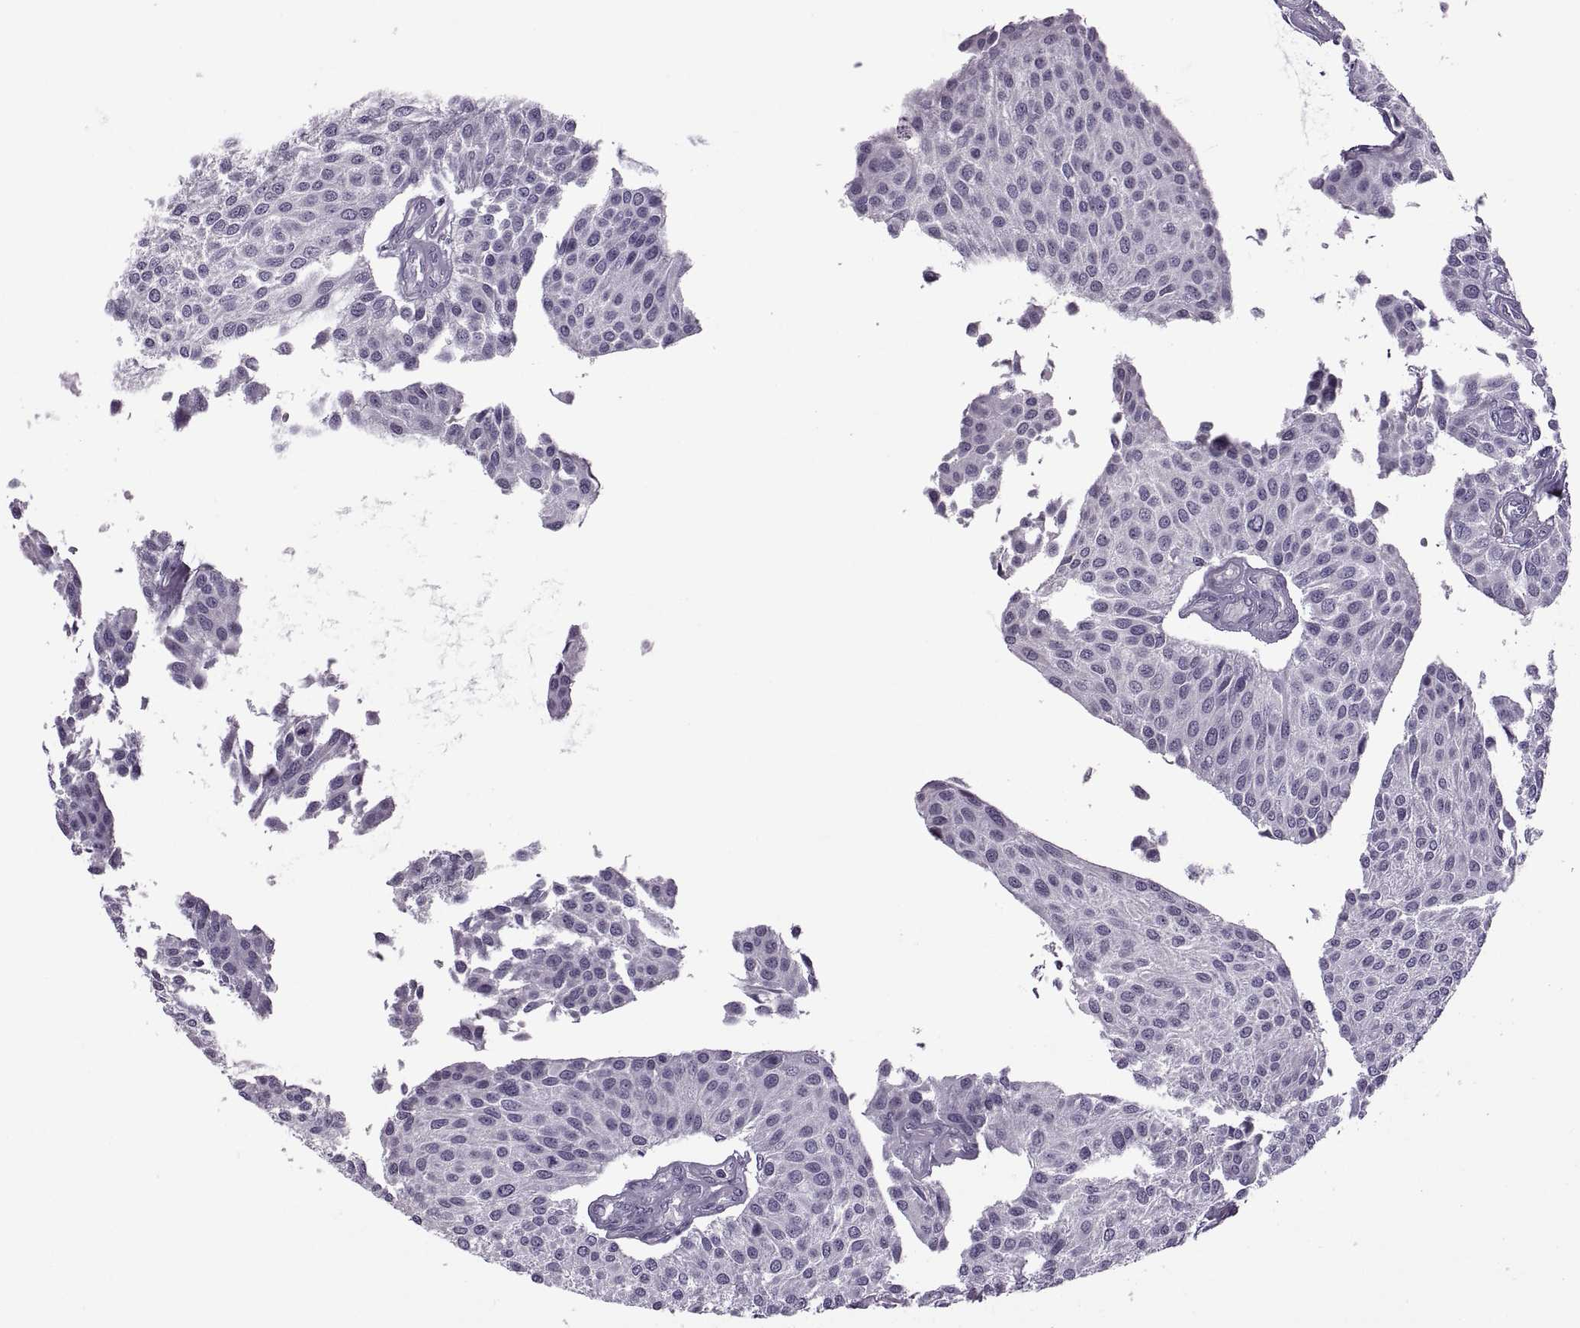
{"staining": {"intensity": "negative", "quantity": "none", "location": "none"}, "tissue": "urothelial cancer", "cell_type": "Tumor cells", "image_type": "cancer", "snomed": [{"axis": "morphology", "description": "Urothelial carcinoma, NOS"}, {"axis": "topography", "description": "Urinary bladder"}], "caption": "The histopathology image displays no significant expression in tumor cells of transitional cell carcinoma.", "gene": "RSPH6A", "patient": {"sex": "male", "age": 55}}